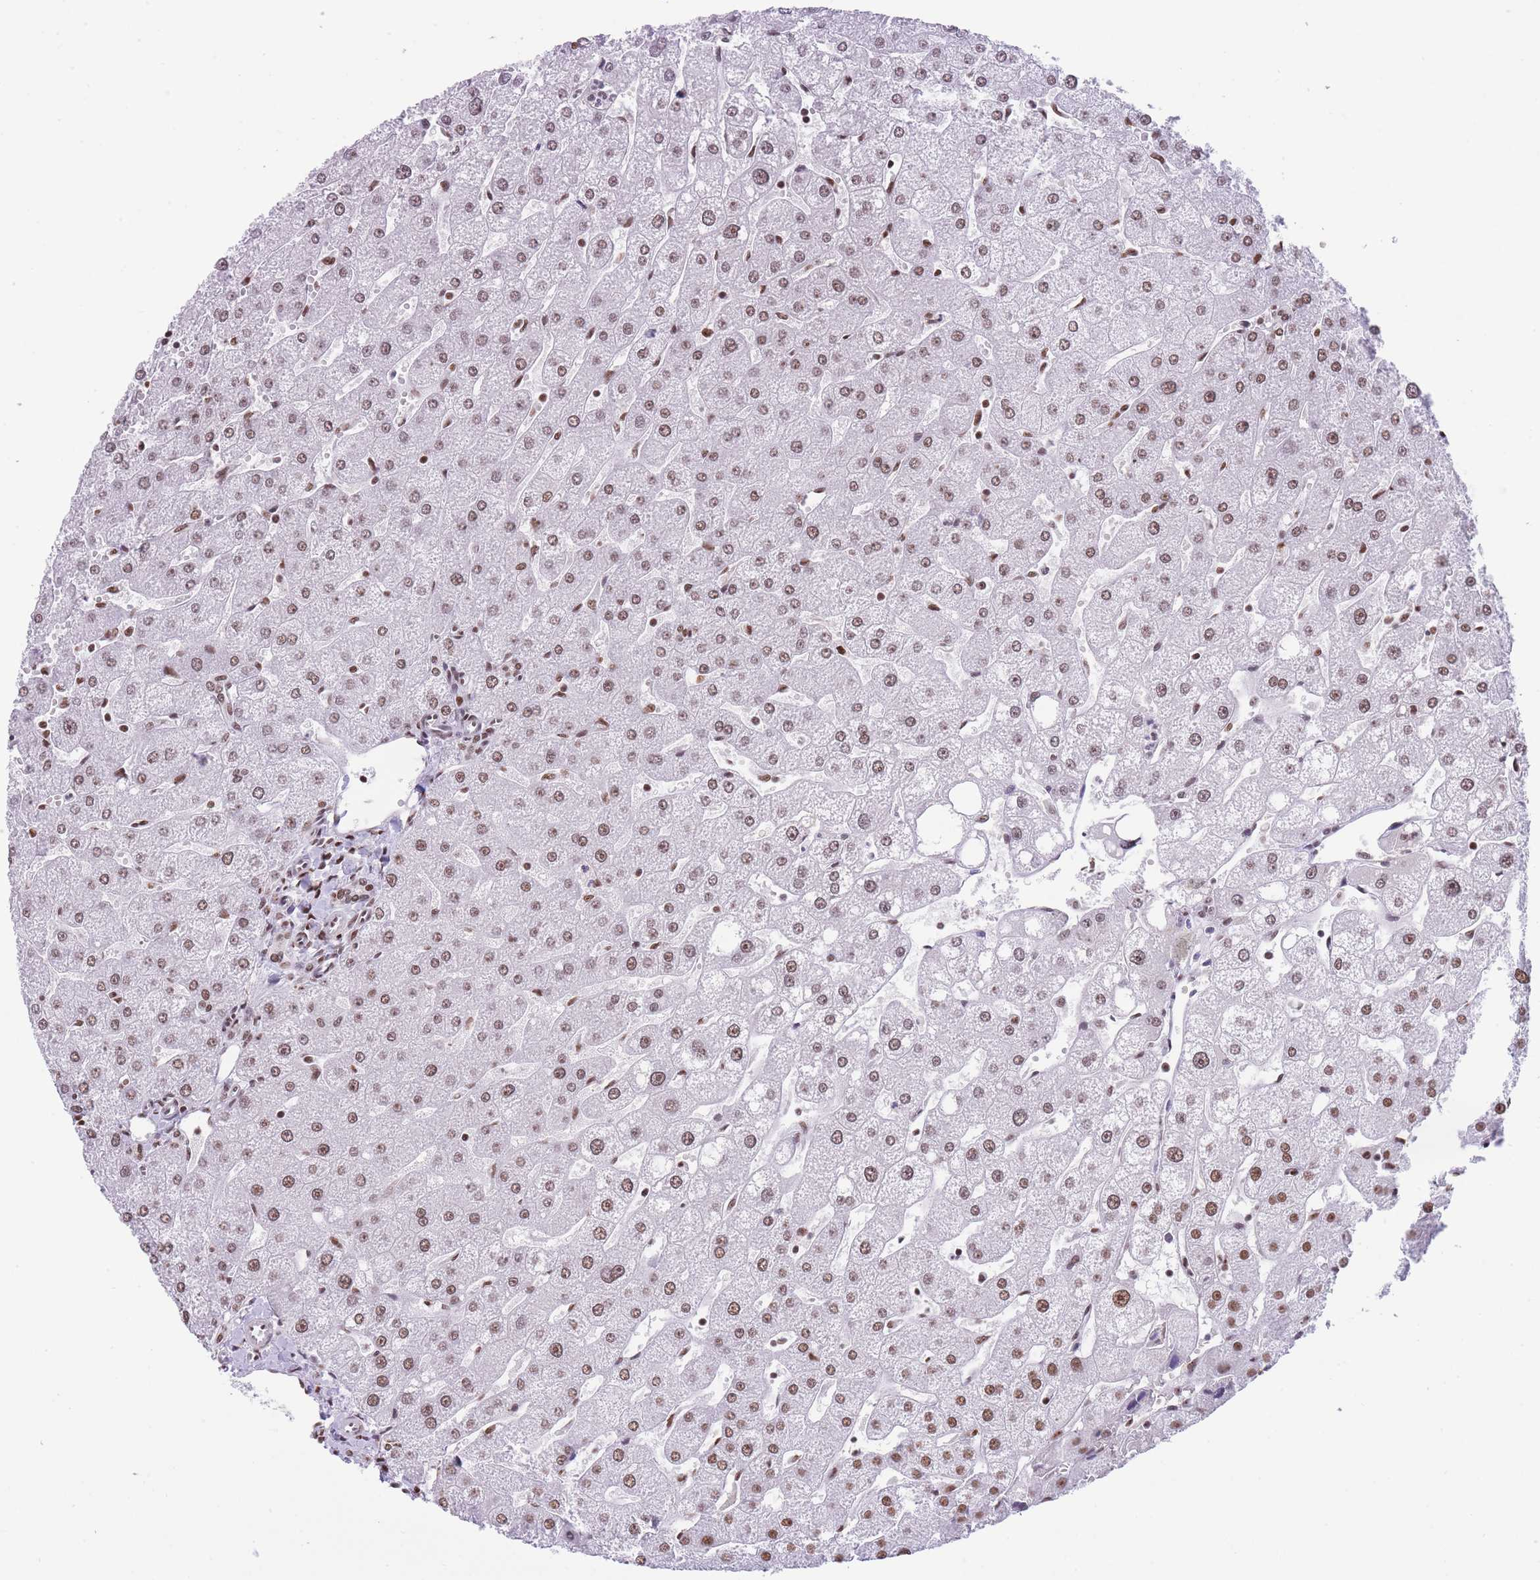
{"staining": {"intensity": "moderate", "quantity": ">75%", "location": "nuclear"}, "tissue": "liver", "cell_type": "Cholangiocytes", "image_type": "normal", "snomed": [{"axis": "morphology", "description": "Normal tissue, NOS"}, {"axis": "topography", "description": "Liver"}], "caption": "Immunohistochemistry histopathology image of benign liver stained for a protein (brown), which demonstrates medium levels of moderate nuclear expression in approximately >75% of cholangiocytes.", "gene": "EVC2", "patient": {"sex": "male", "age": 67}}